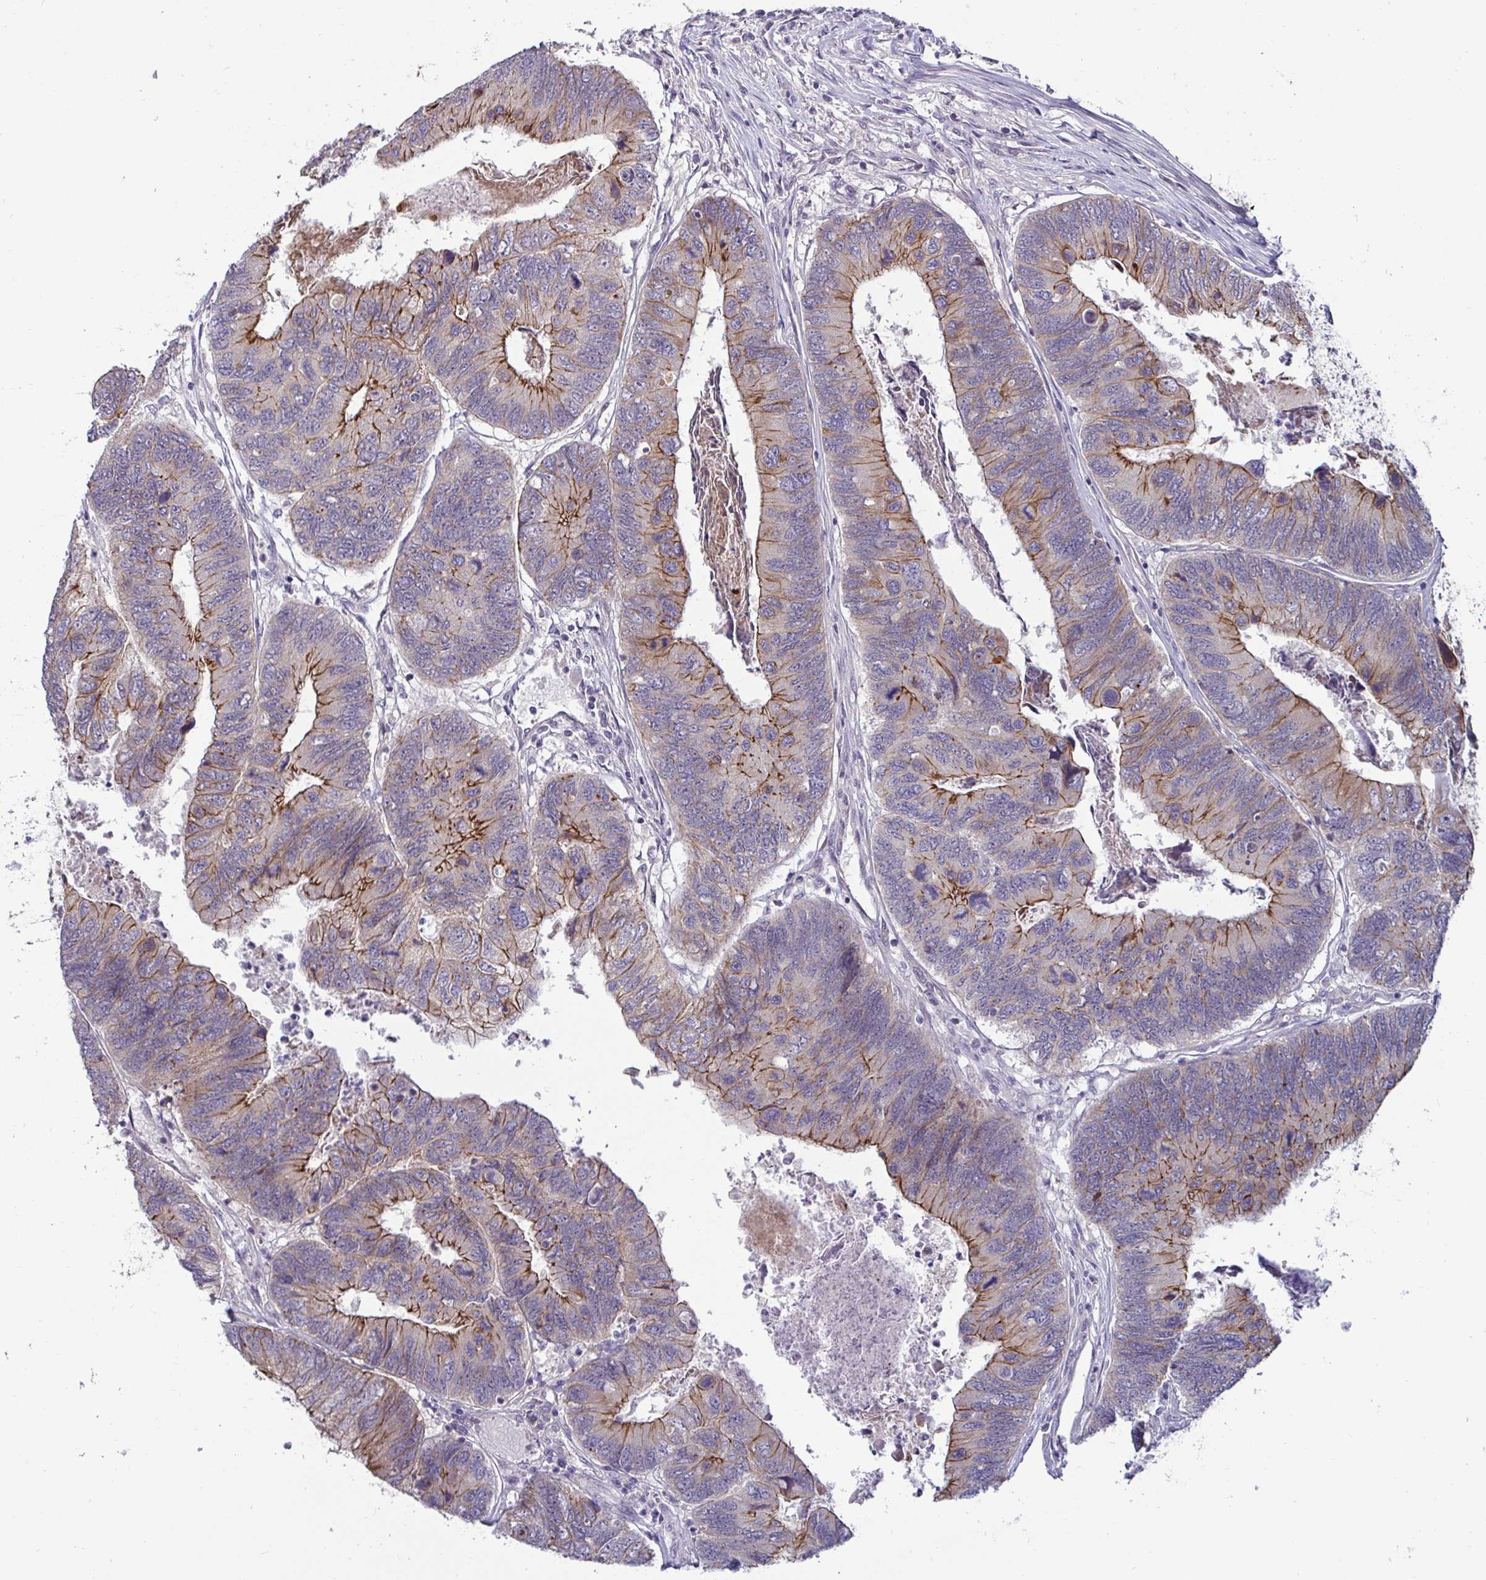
{"staining": {"intensity": "strong", "quantity": "25%-75%", "location": "cytoplasmic/membranous"}, "tissue": "colorectal cancer", "cell_type": "Tumor cells", "image_type": "cancer", "snomed": [{"axis": "morphology", "description": "Adenocarcinoma, NOS"}, {"axis": "topography", "description": "Colon"}], "caption": "The photomicrograph exhibits staining of colorectal cancer (adenocarcinoma), revealing strong cytoplasmic/membranous protein positivity (brown color) within tumor cells.", "gene": "GSTM1", "patient": {"sex": "female", "age": 67}}